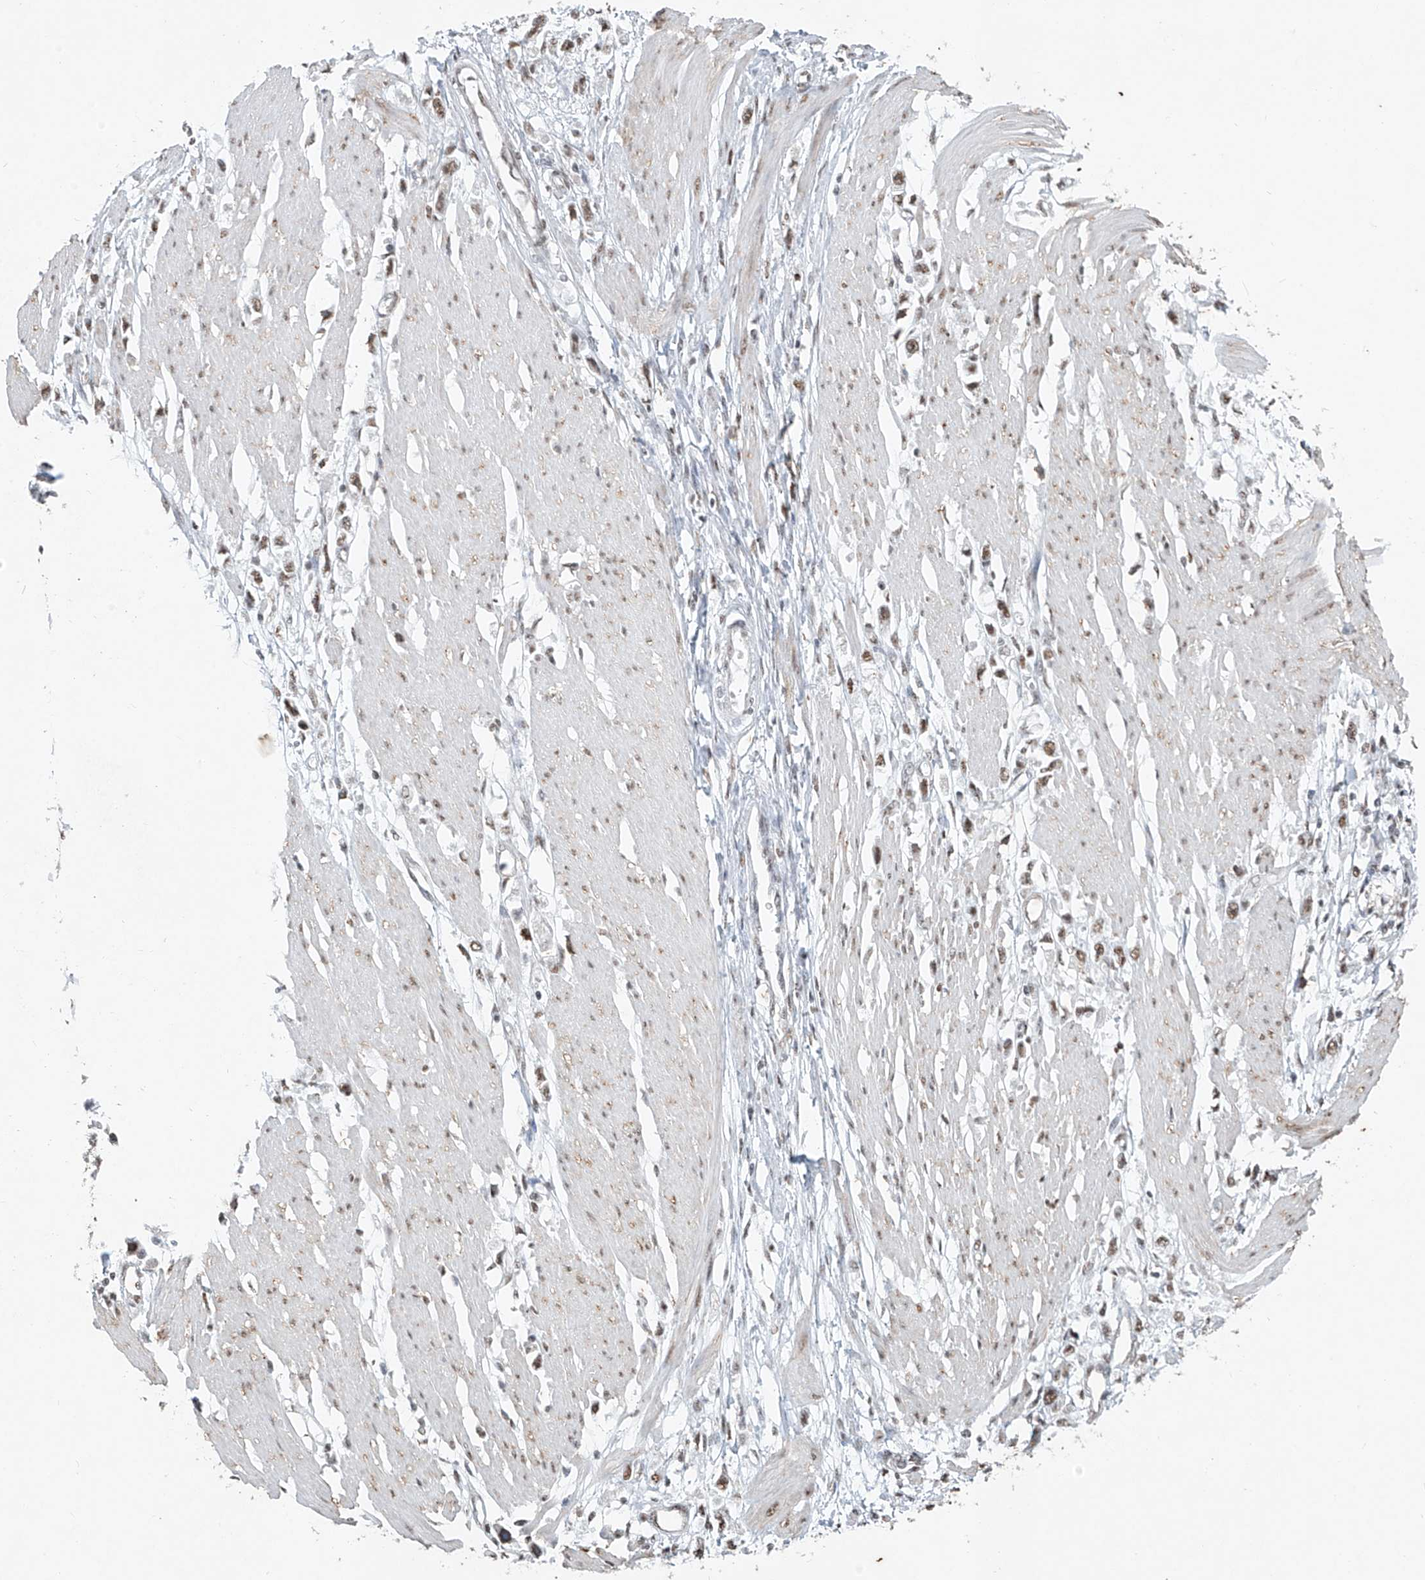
{"staining": {"intensity": "weak", "quantity": ">75%", "location": "nuclear"}, "tissue": "stomach cancer", "cell_type": "Tumor cells", "image_type": "cancer", "snomed": [{"axis": "morphology", "description": "Adenocarcinoma, NOS"}, {"axis": "topography", "description": "Stomach"}], "caption": "Immunohistochemical staining of human stomach cancer (adenocarcinoma) shows weak nuclear protein positivity in approximately >75% of tumor cells.", "gene": "TFEC", "patient": {"sex": "female", "age": 59}}